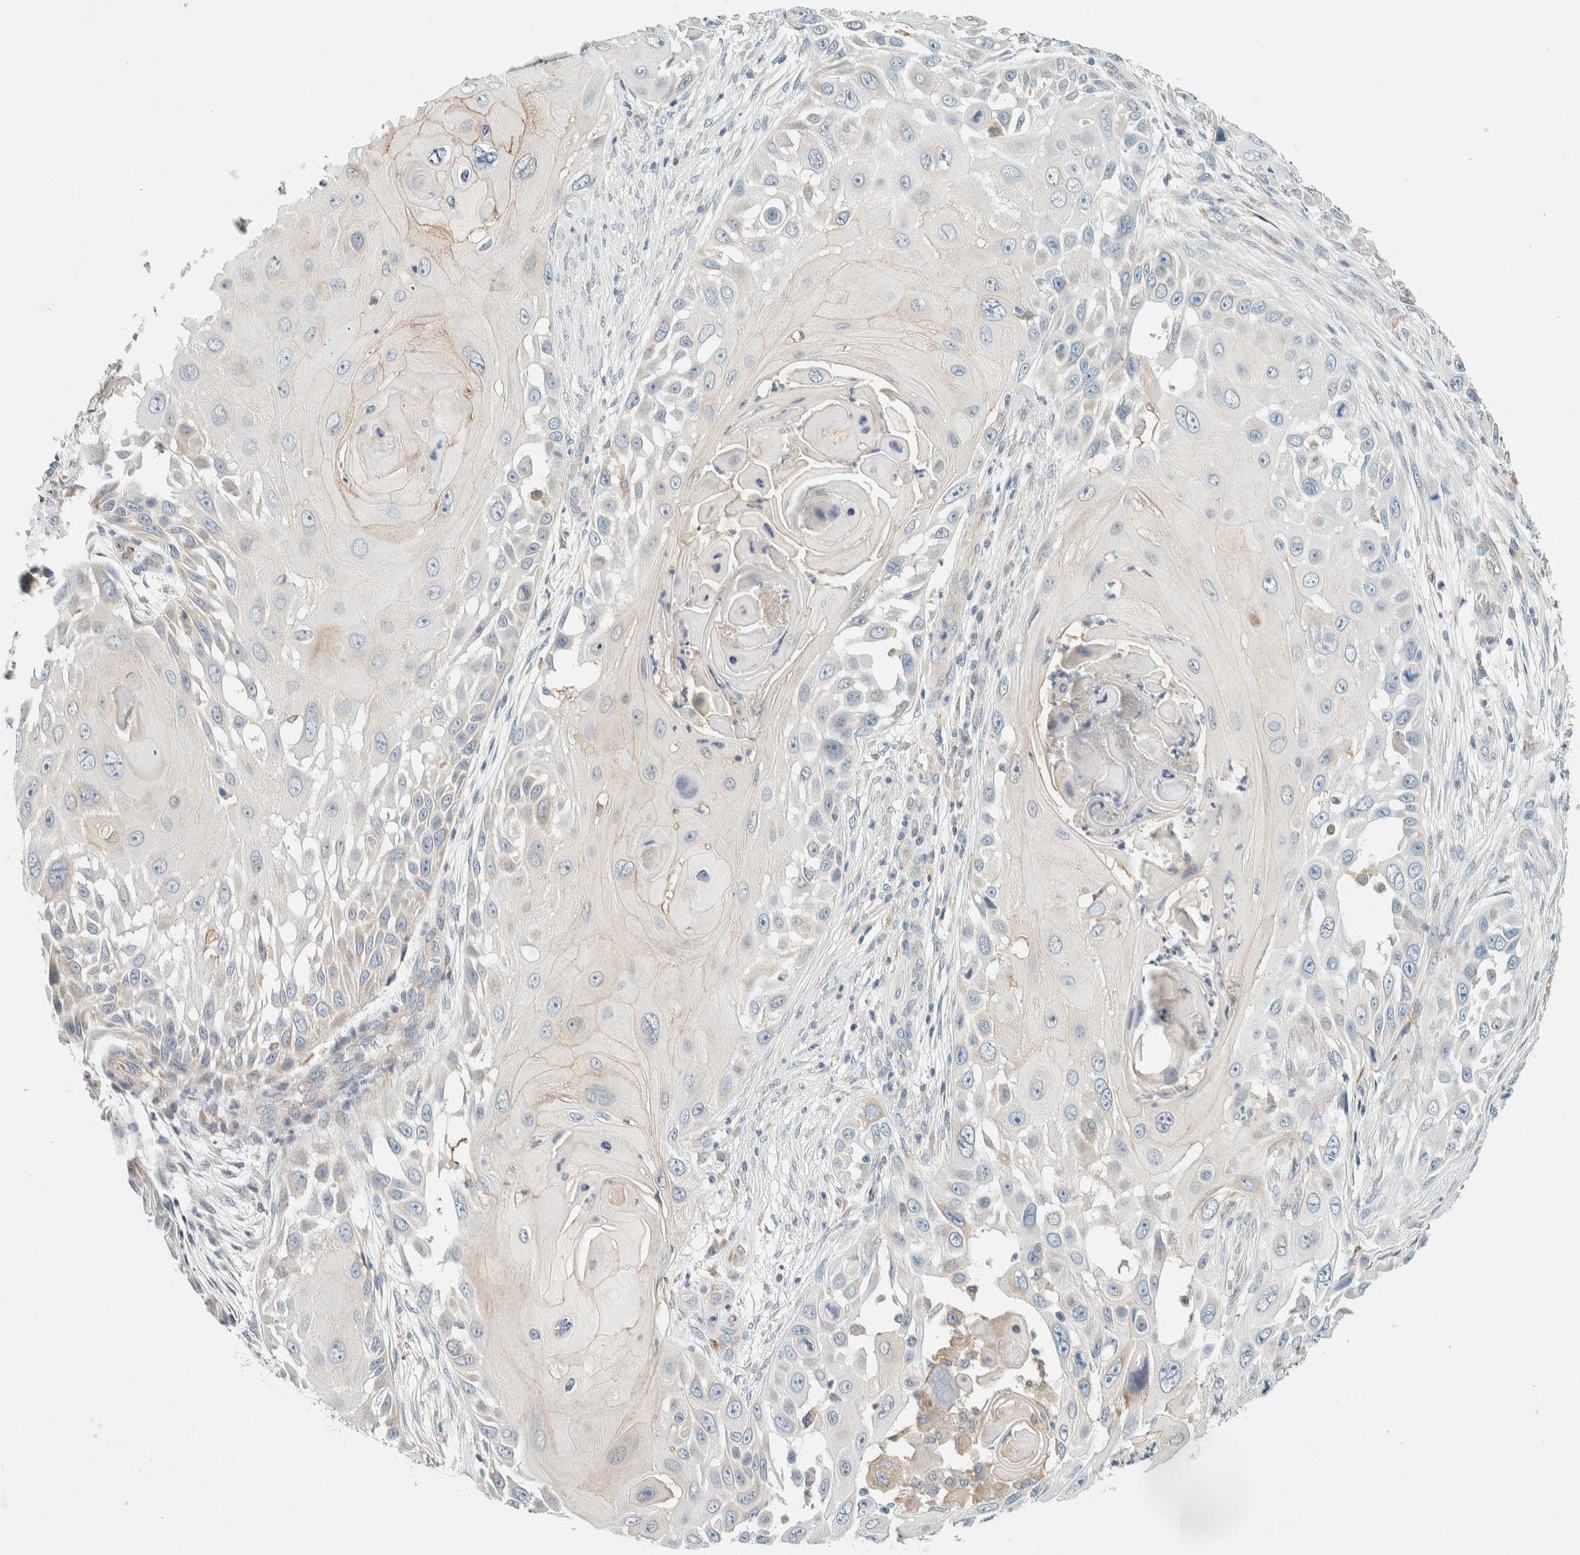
{"staining": {"intensity": "negative", "quantity": "none", "location": "none"}, "tissue": "skin cancer", "cell_type": "Tumor cells", "image_type": "cancer", "snomed": [{"axis": "morphology", "description": "Squamous cell carcinoma, NOS"}, {"axis": "topography", "description": "Skin"}], "caption": "Tumor cells are negative for protein expression in human squamous cell carcinoma (skin). The staining is performed using DAB (3,3'-diaminobenzidine) brown chromogen with nuclei counter-stained in using hematoxylin.", "gene": "SUMF2", "patient": {"sex": "female", "age": 44}}